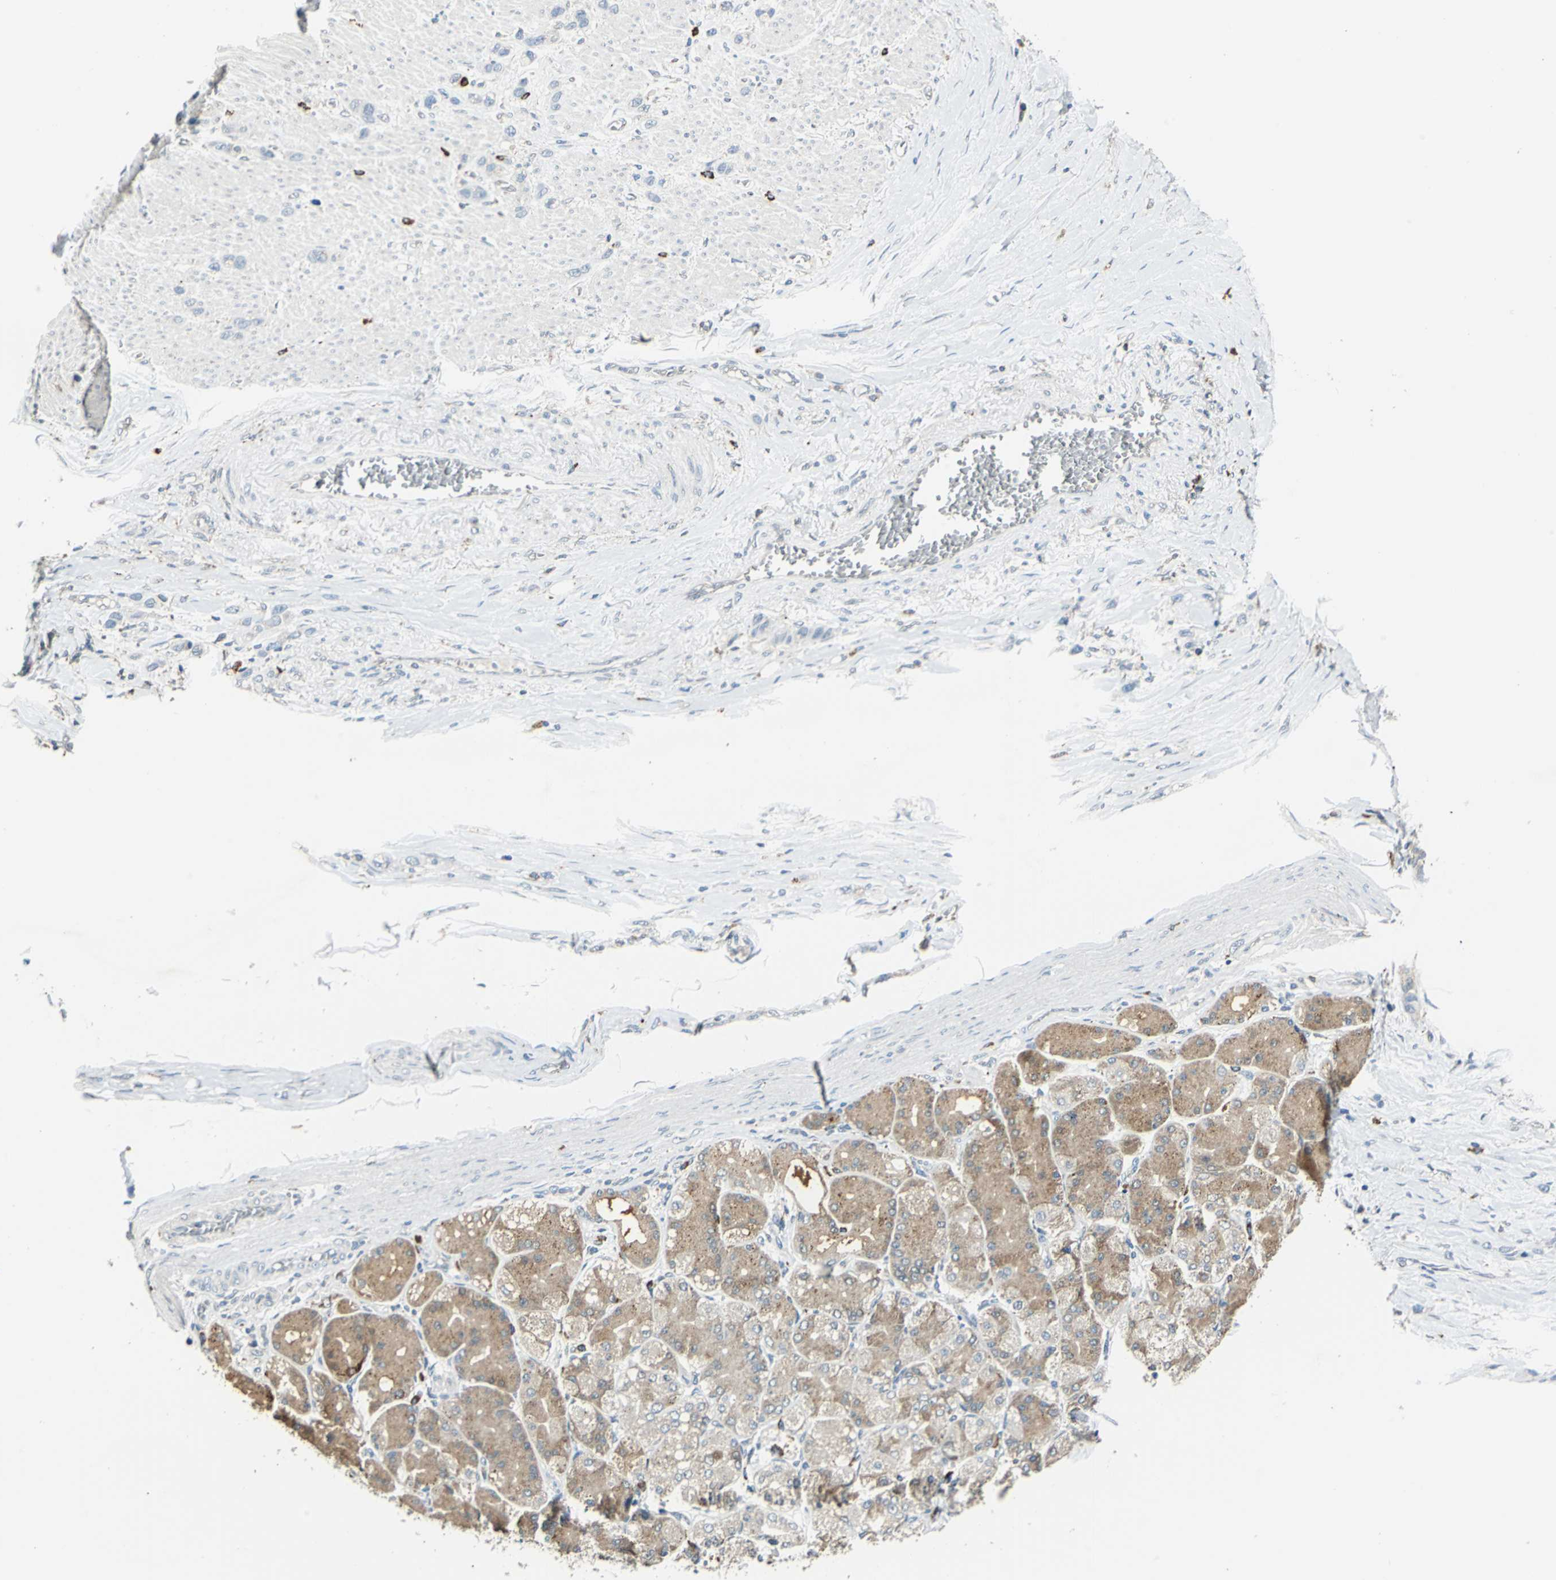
{"staining": {"intensity": "negative", "quantity": "none", "location": "none"}, "tissue": "stomach cancer", "cell_type": "Tumor cells", "image_type": "cancer", "snomed": [{"axis": "morphology", "description": "Normal tissue, NOS"}, {"axis": "morphology", "description": "Adenocarcinoma, NOS"}, {"axis": "morphology", "description": "Adenocarcinoma, High grade"}, {"axis": "topography", "description": "Stomach, upper"}, {"axis": "topography", "description": "Stomach"}], "caption": "There is no significant staining in tumor cells of stomach cancer (adenocarcinoma).", "gene": "NIT1", "patient": {"sex": "female", "age": 65}}